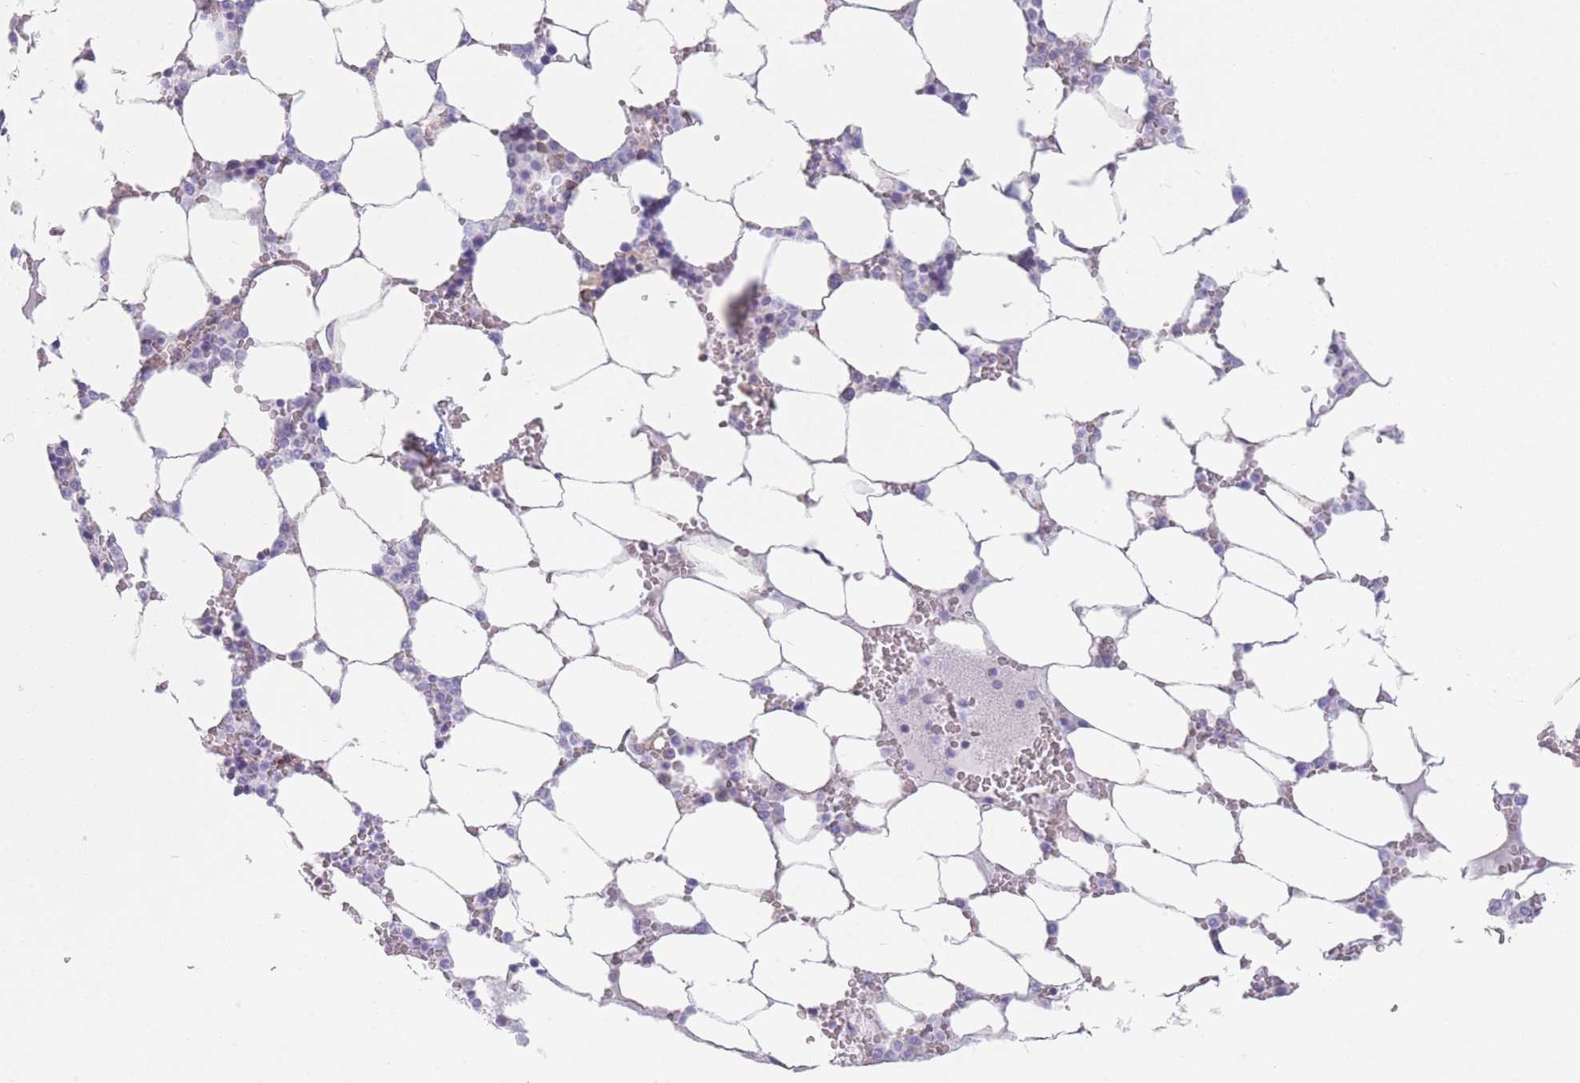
{"staining": {"intensity": "negative", "quantity": "none", "location": "none"}, "tissue": "bone marrow", "cell_type": "Hematopoietic cells", "image_type": "normal", "snomed": [{"axis": "morphology", "description": "Normal tissue, NOS"}, {"axis": "topography", "description": "Bone marrow"}], "caption": "High magnification brightfield microscopy of unremarkable bone marrow stained with DAB (brown) and counterstained with hematoxylin (blue): hematopoietic cells show no significant expression. (Stains: DAB IHC with hematoxylin counter stain, Microscopy: brightfield microscopy at high magnification).", "gene": "AK9", "patient": {"sex": "male", "age": 64}}